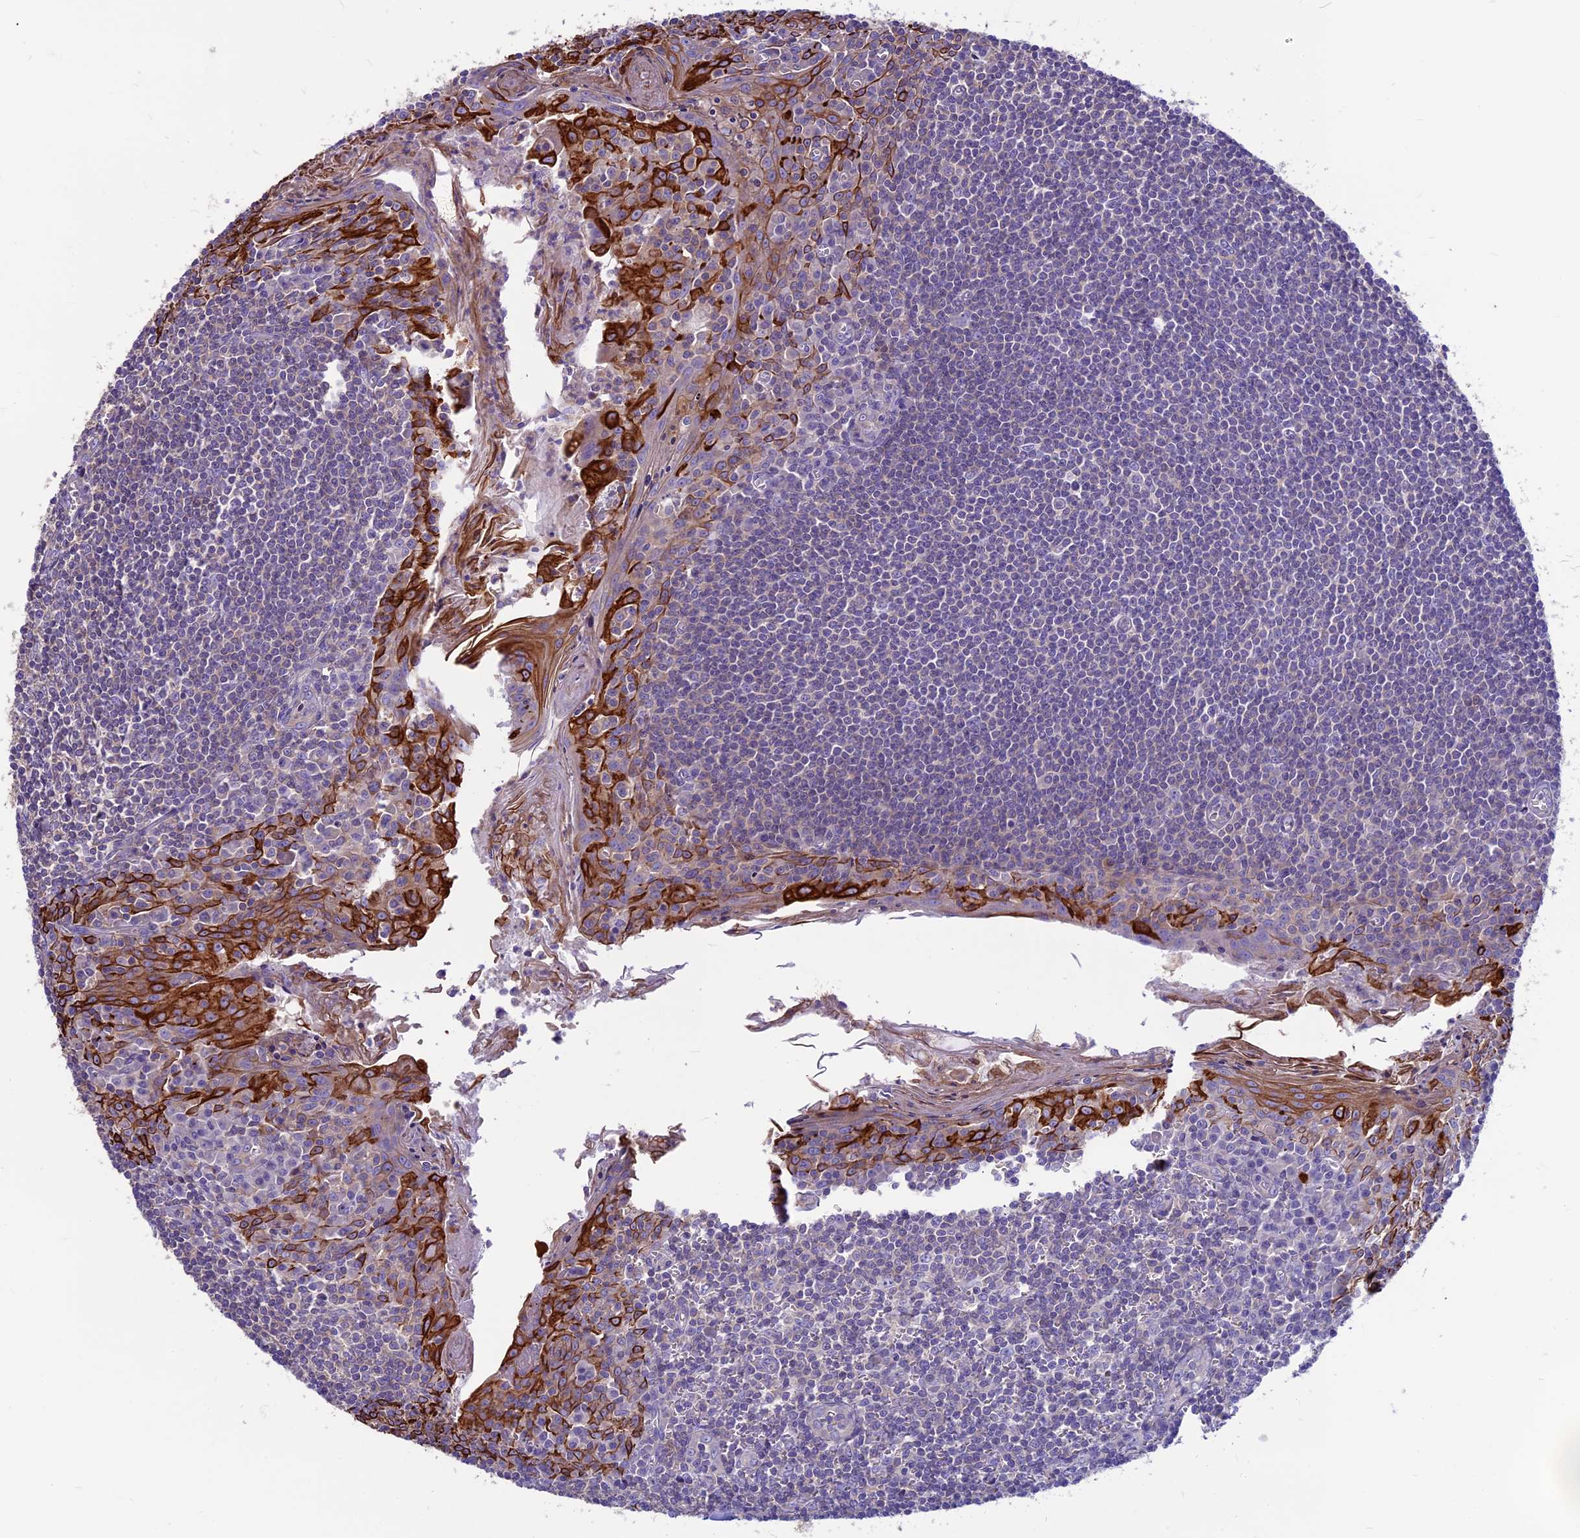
{"staining": {"intensity": "weak", "quantity": "<25%", "location": "cytoplasmic/membranous"}, "tissue": "tonsil", "cell_type": "Germinal center cells", "image_type": "normal", "snomed": [{"axis": "morphology", "description": "Normal tissue, NOS"}, {"axis": "topography", "description": "Tonsil"}], "caption": "DAB (3,3'-diaminobenzidine) immunohistochemical staining of unremarkable human tonsil shows no significant positivity in germinal center cells. The staining was performed using DAB (3,3'-diaminobenzidine) to visualize the protein expression in brown, while the nuclei were stained in blue with hematoxylin (Magnification: 20x).", "gene": "CDAN1", "patient": {"sex": "male", "age": 27}}